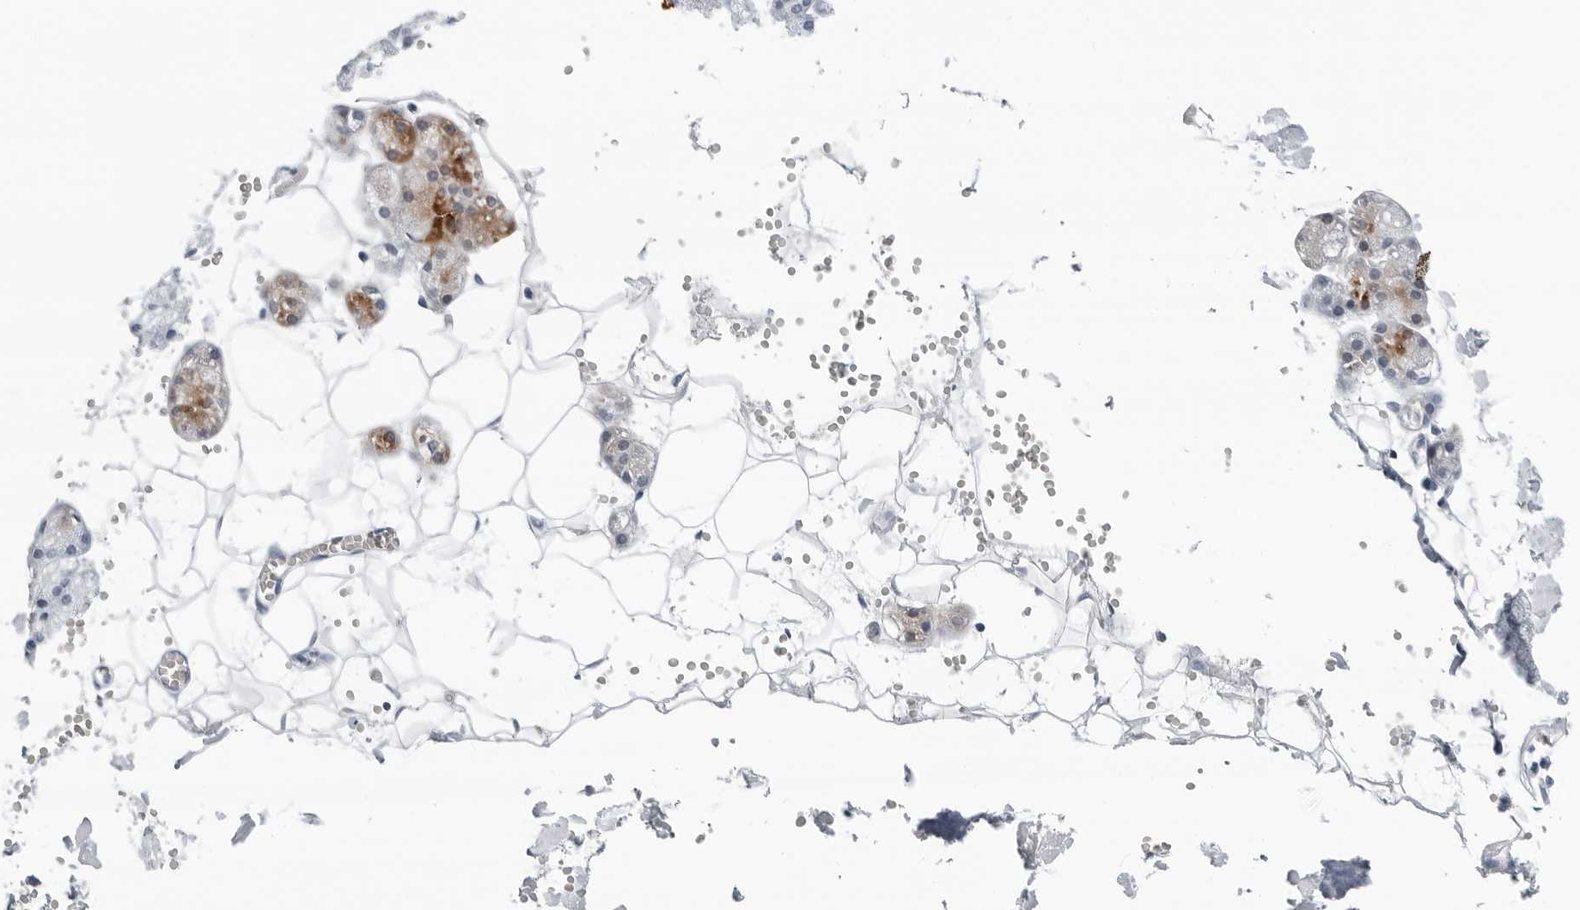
{"staining": {"intensity": "moderate", "quantity": "<25%", "location": "cytoplasmic/membranous"}, "tissue": "salivary gland", "cell_type": "Glandular cells", "image_type": "normal", "snomed": [{"axis": "morphology", "description": "Normal tissue, NOS"}, {"axis": "topography", "description": "Salivary gland"}], "caption": "Moderate cytoplasmic/membranous staining is present in approximately <25% of glandular cells in unremarkable salivary gland.", "gene": "SLPI", "patient": {"sex": "male", "age": 62}}